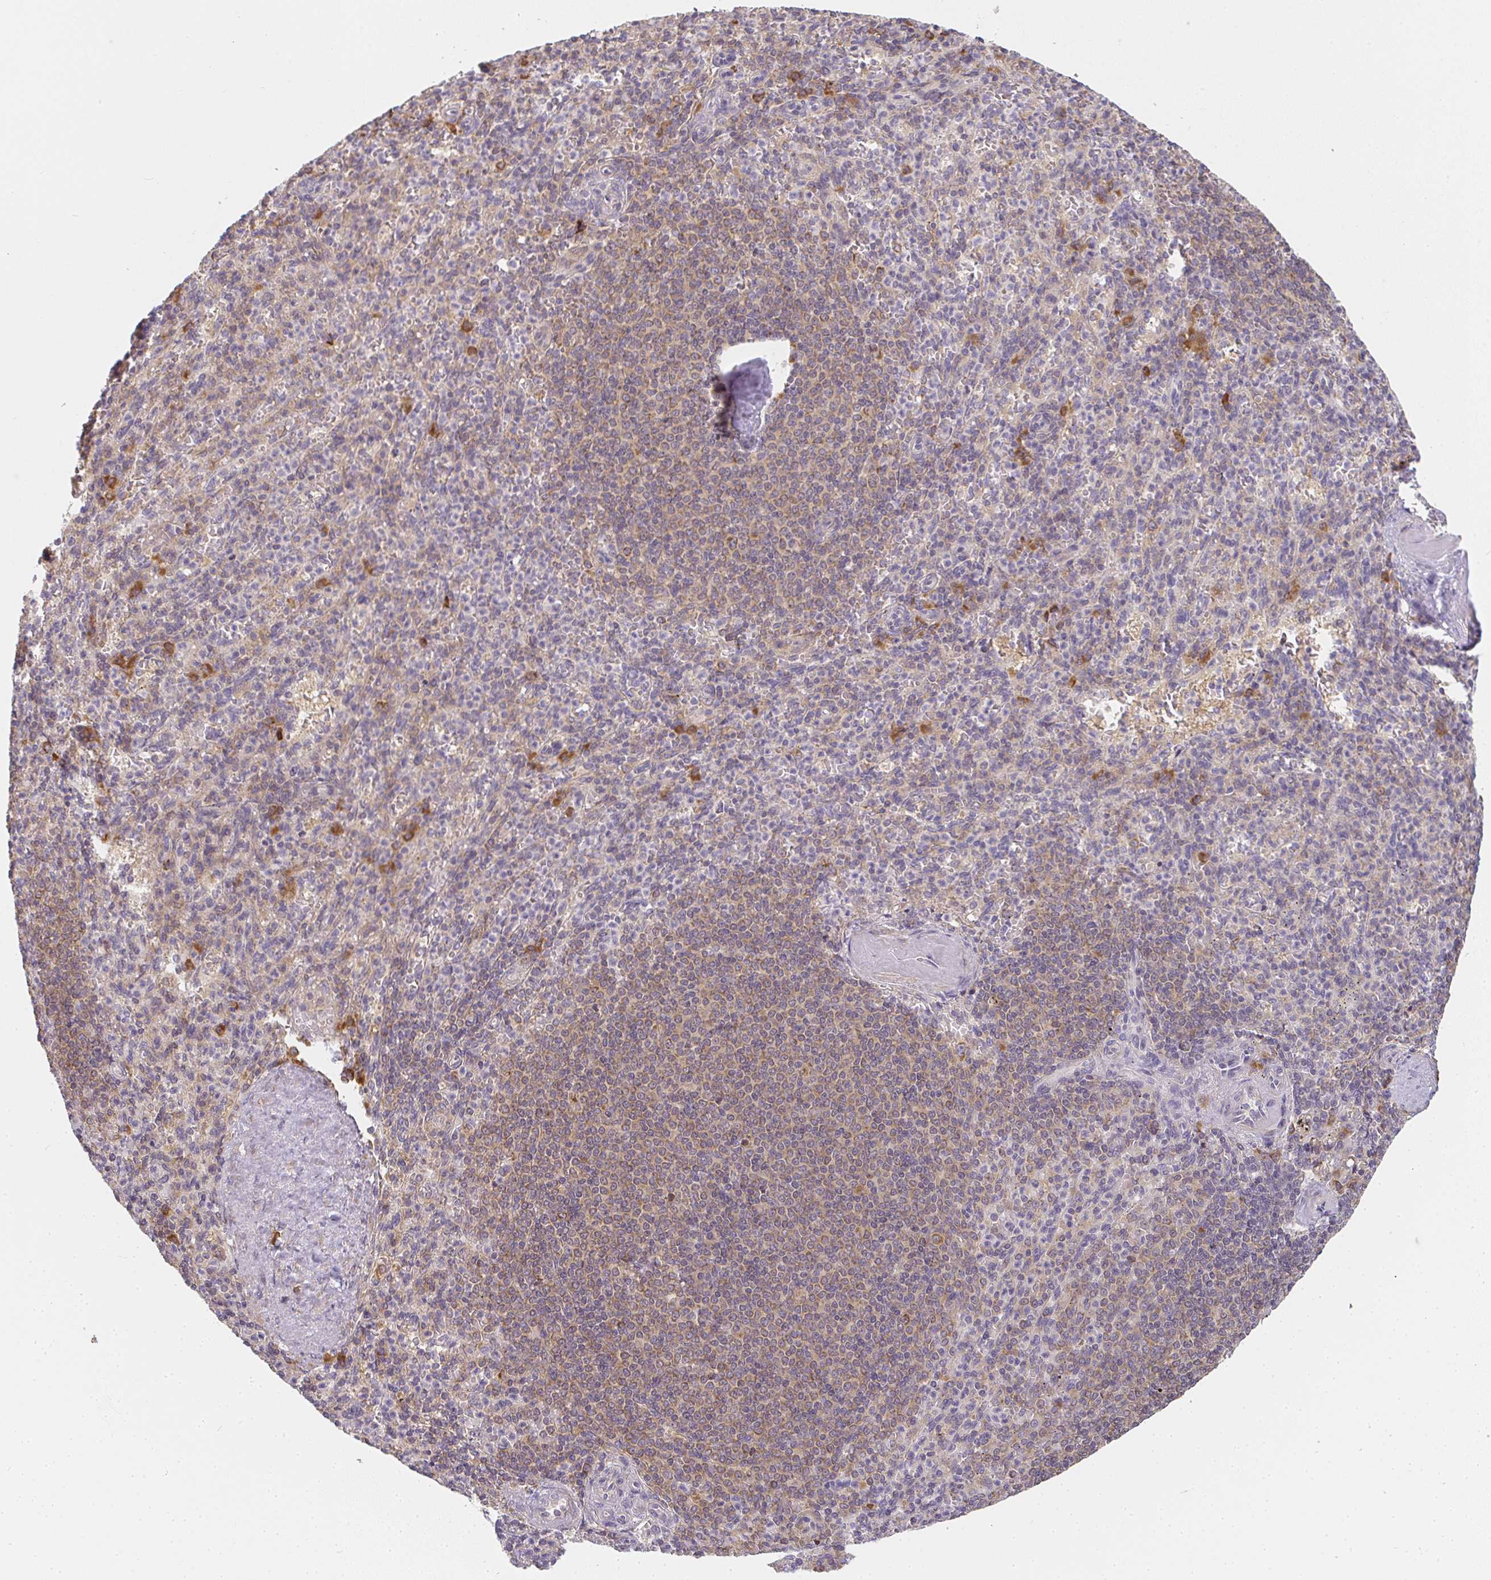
{"staining": {"intensity": "strong", "quantity": "<25%", "location": "cytoplasmic/membranous"}, "tissue": "spleen", "cell_type": "Cells in red pulp", "image_type": "normal", "snomed": [{"axis": "morphology", "description": "Normal tissue, NOS"}, {"axis": "topography", "description": "Spleen"}], "caption": "Protein expression analysis of normal human spleen reveals strong cytoplasmic/membranous expression in approximately <25% of cells in red pulp. (DAB (3,3'-diaminobenzidine) IHC, brown staining for protein, blue staining for nuclei).", "gene": "SLC35B3", "patient": {"sex": "female", "age": 74}}